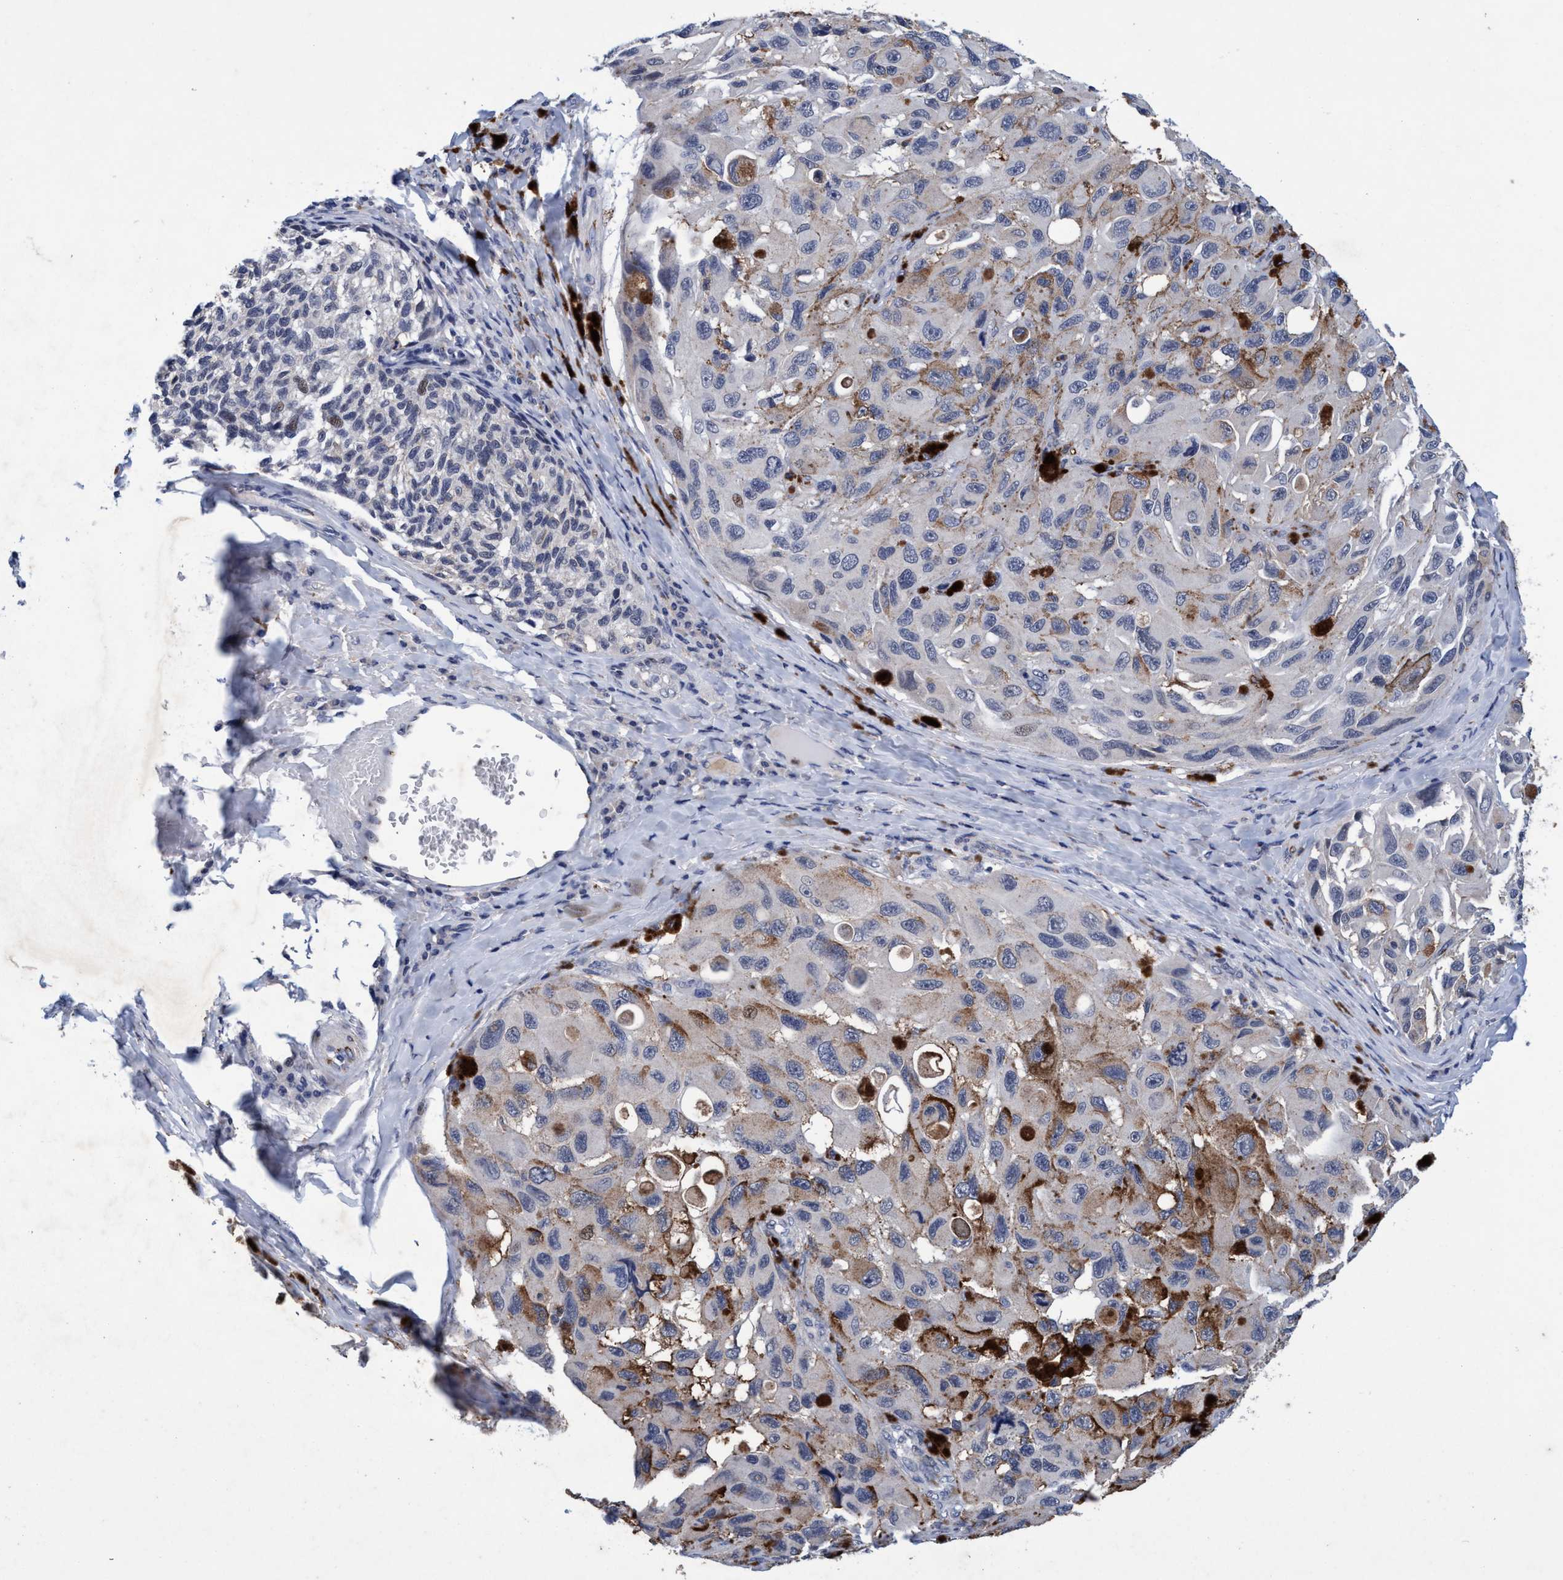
{"staining": {"intensity": "weak", "quantity": "<25%", "location": "cytoplasmic/membranous"}, "tissue": "melanoma", "cell_type": "Tumor cells", "image_type": "cancer", "snomed": [{"axis": "morphology", "description": "Malignant melanoma, NOS"}, {"axis": "topography", "description": "Skin"}], "caption": "A high-resolution micrograph shows immunohistochemistry staining of malignant melanoma, which exhibits no significant positivity in tumor cells. (DAB immunohistochemistry (IHC), high magnification).", "gene": "GRB14", "patient": {"sex": "female", "age": 73}}